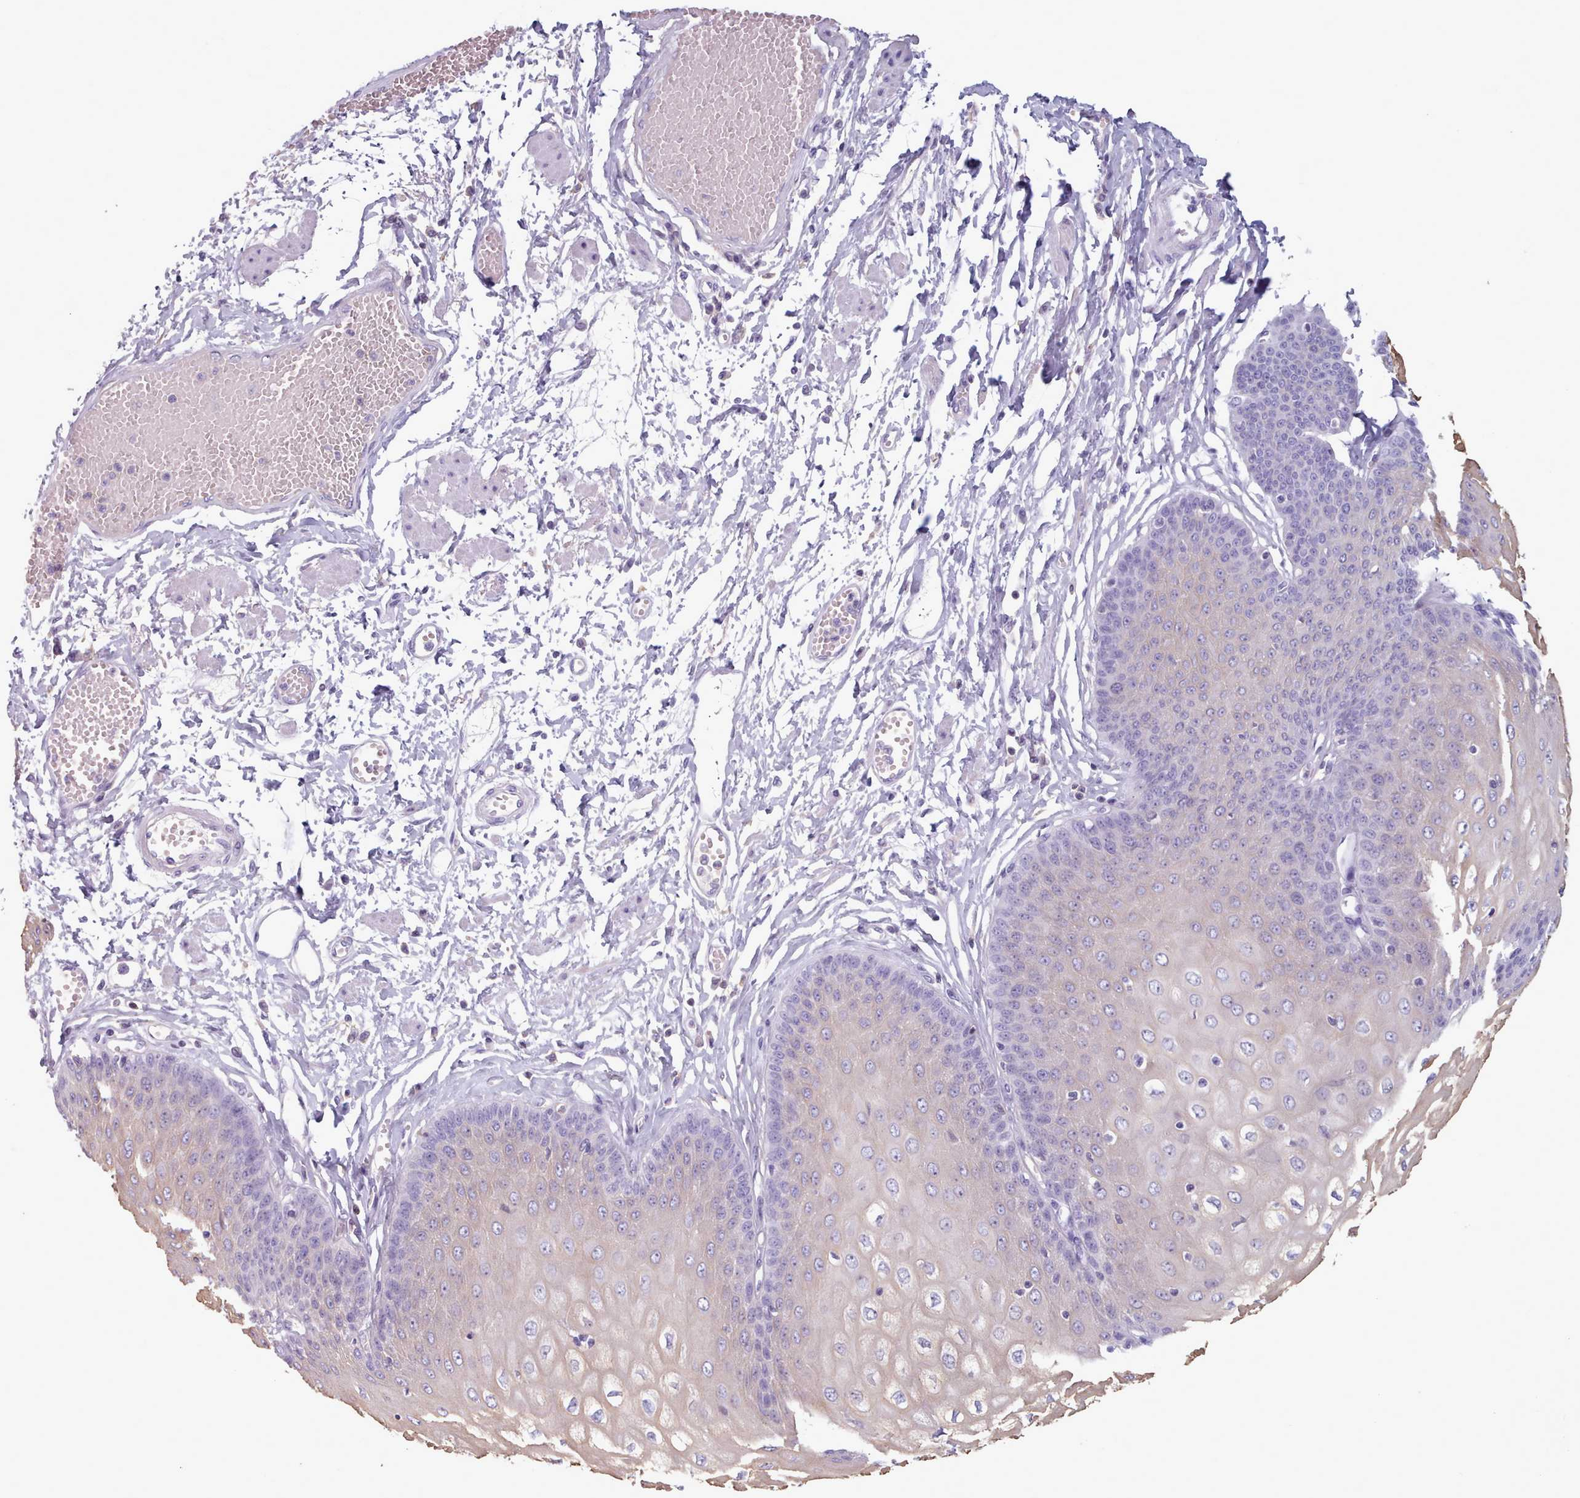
{"staining": {"intensity": "weak", "quantity": "<25%", "location": "cytoplasmic/membranous"}, "tissue": "esophagus", "cell_type": "Squamous epithelial cells", "image_type": "normal", "snomed": [{"axis": "morphology", "description": "Normal tissue, NOS"}, {"axis": "topography", "description": "Esophagus"}], "caption": "The photomicrograph demonstrates no staining of squamous epithelial cells in benign esophagus.", "gene": "ZNF43", "patient": {"sex": "male", "age": 60}}